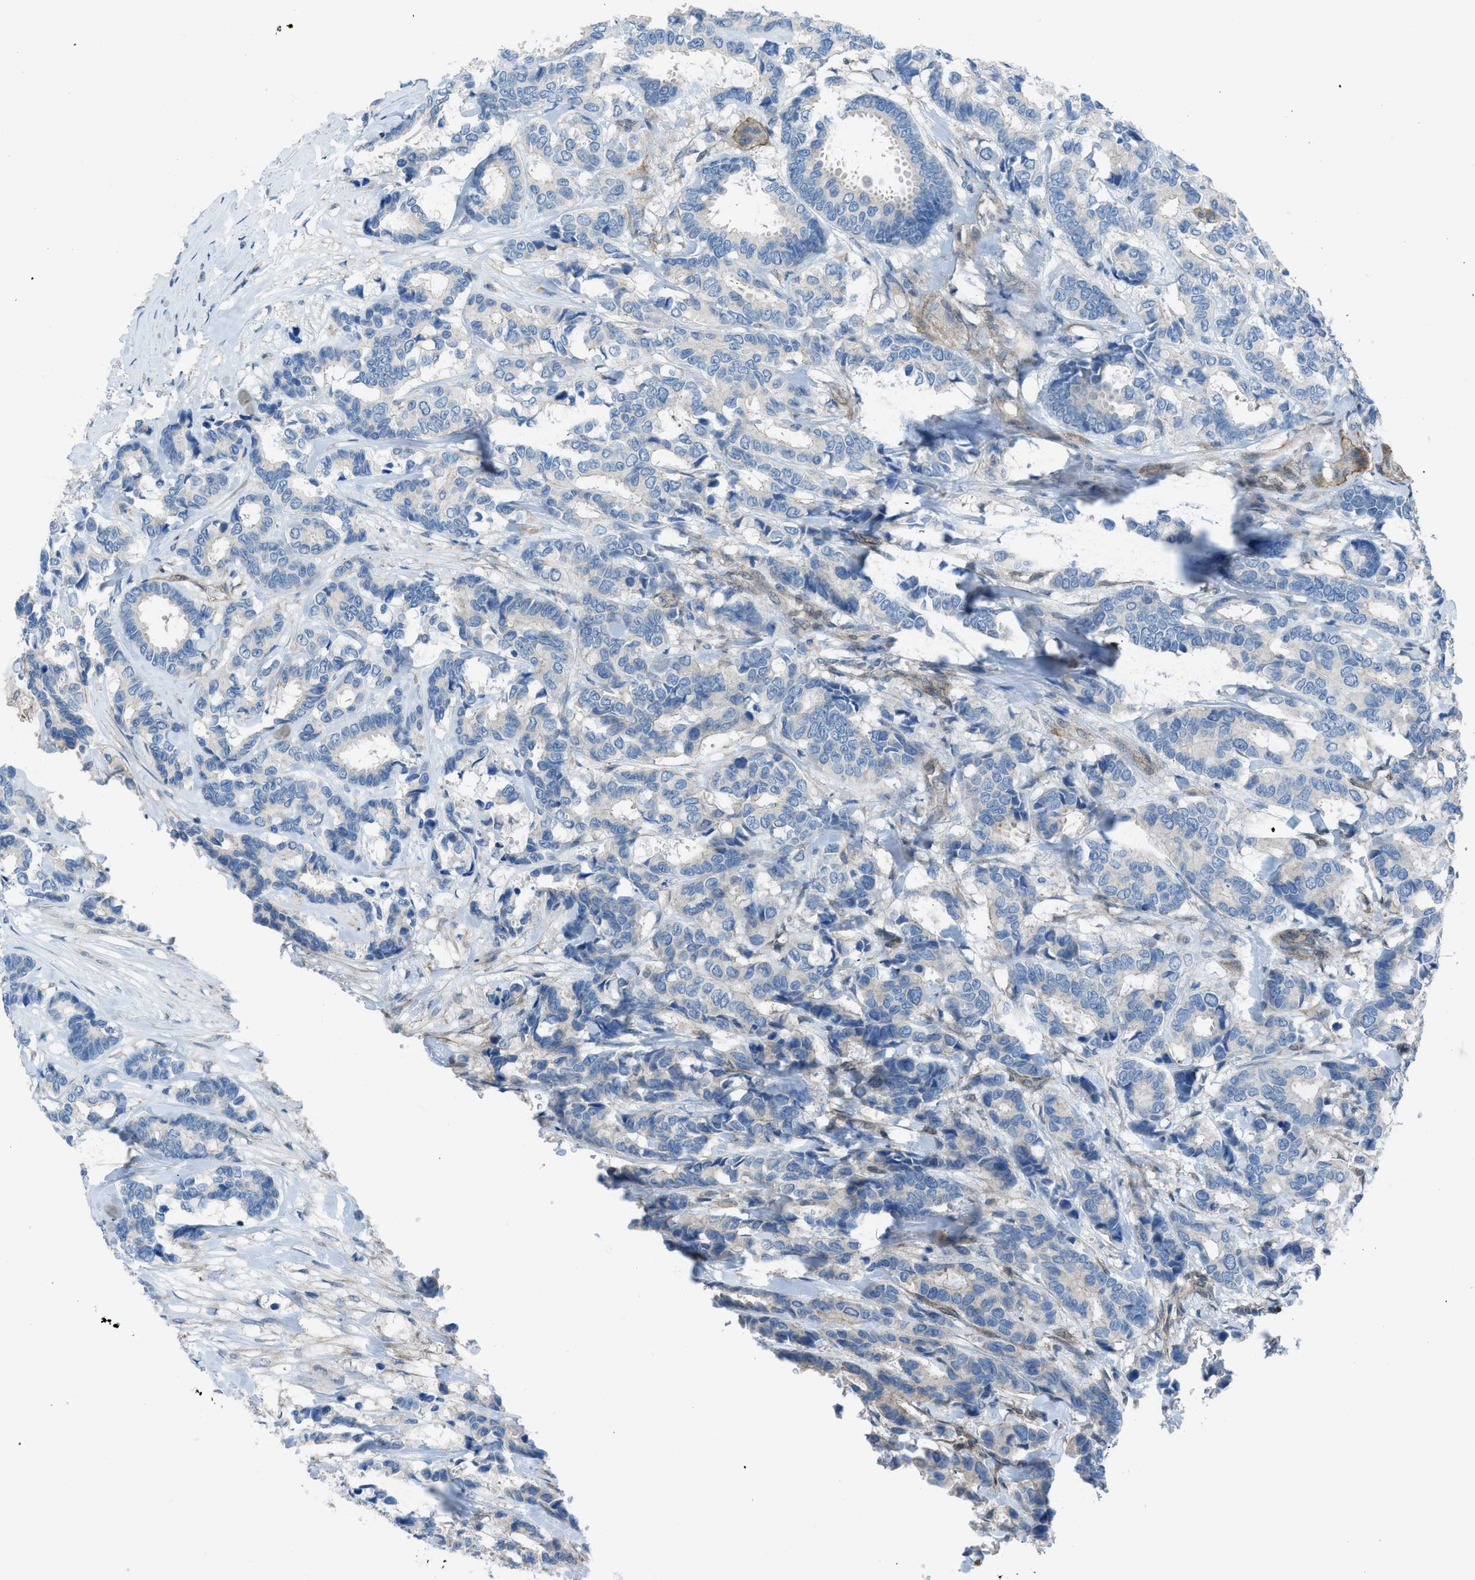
{"staining": {"intensity": "negative", "quantity": "none", "location": "none"}, "tissue": "breast cancer", "cell_type": "Tumor cells", "image_type": "cancer", "snomed": [{"axis": "morphology", "description": "Duct carcinoma"}, {"axis": "topography", "description": "Breast"}], "caption": "Tumor cells show no significant protein staining in breast cancer.", "gene": "PRKN", "patient": {"sex": "female", "age": 87}}